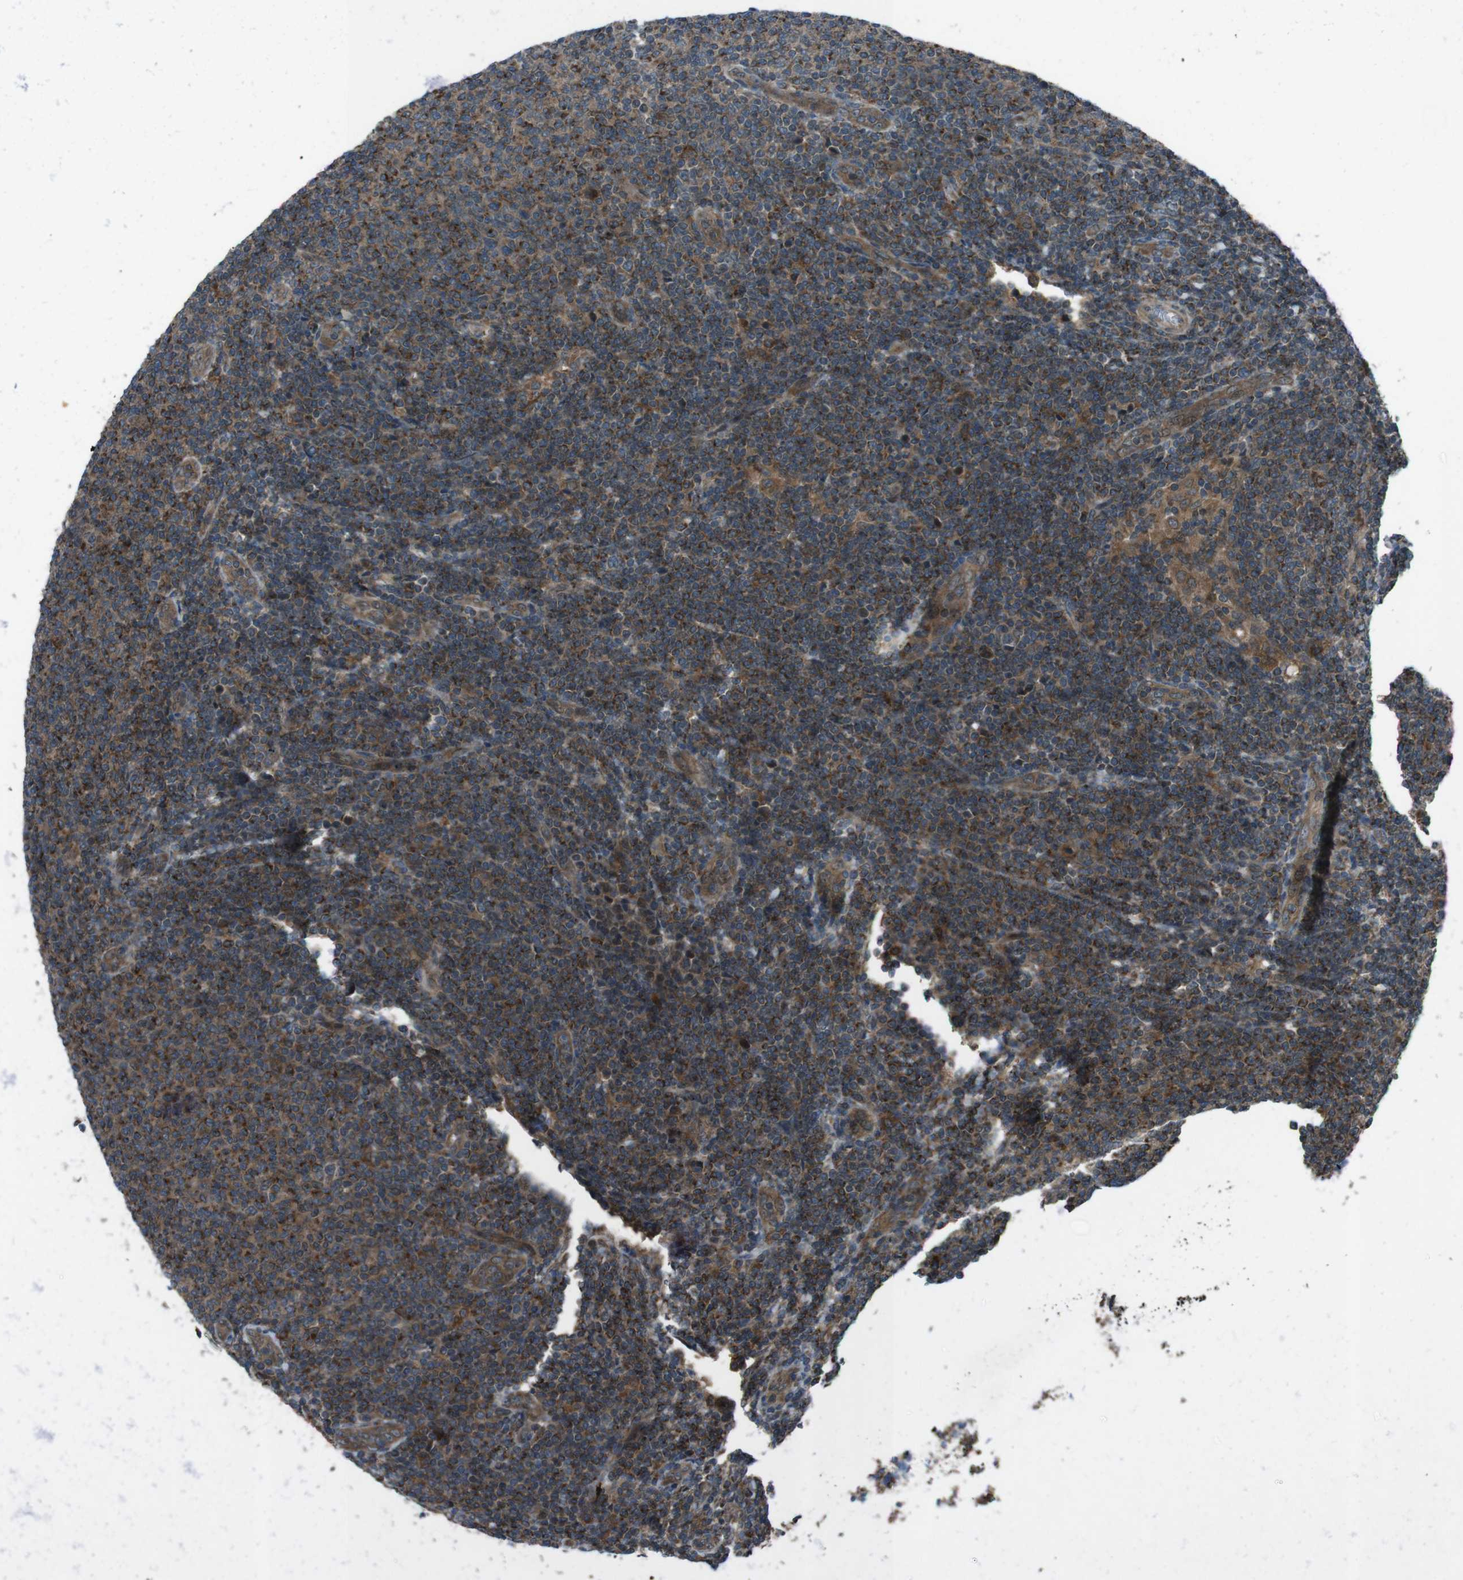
{"staining": {"intensity": "strong", "quantity": ">75%", "location": "cytoplasmic/membranous"}, "tissue": "lymphoma", "cell_type": "Tumor cells", "image_type": "cancer", "snomed": [{"axis": "morphology", "description": "Malignant lymphoma, non-Hodgkin's type, Low grade"}, {"axis": "topography", "description": "Lymph node"}], "caption": "Immunohistochemistry micrograph of malignant lymphoma, non-Hodgkin's type (low-grade) stained for a protein (brown), which demonstrates high levels of strong cytoplasmic/membranous staining in approximately >75% of tumor cells.", "gene": "SLC27A4", "patient": {"sex": "male", "age": 66}}